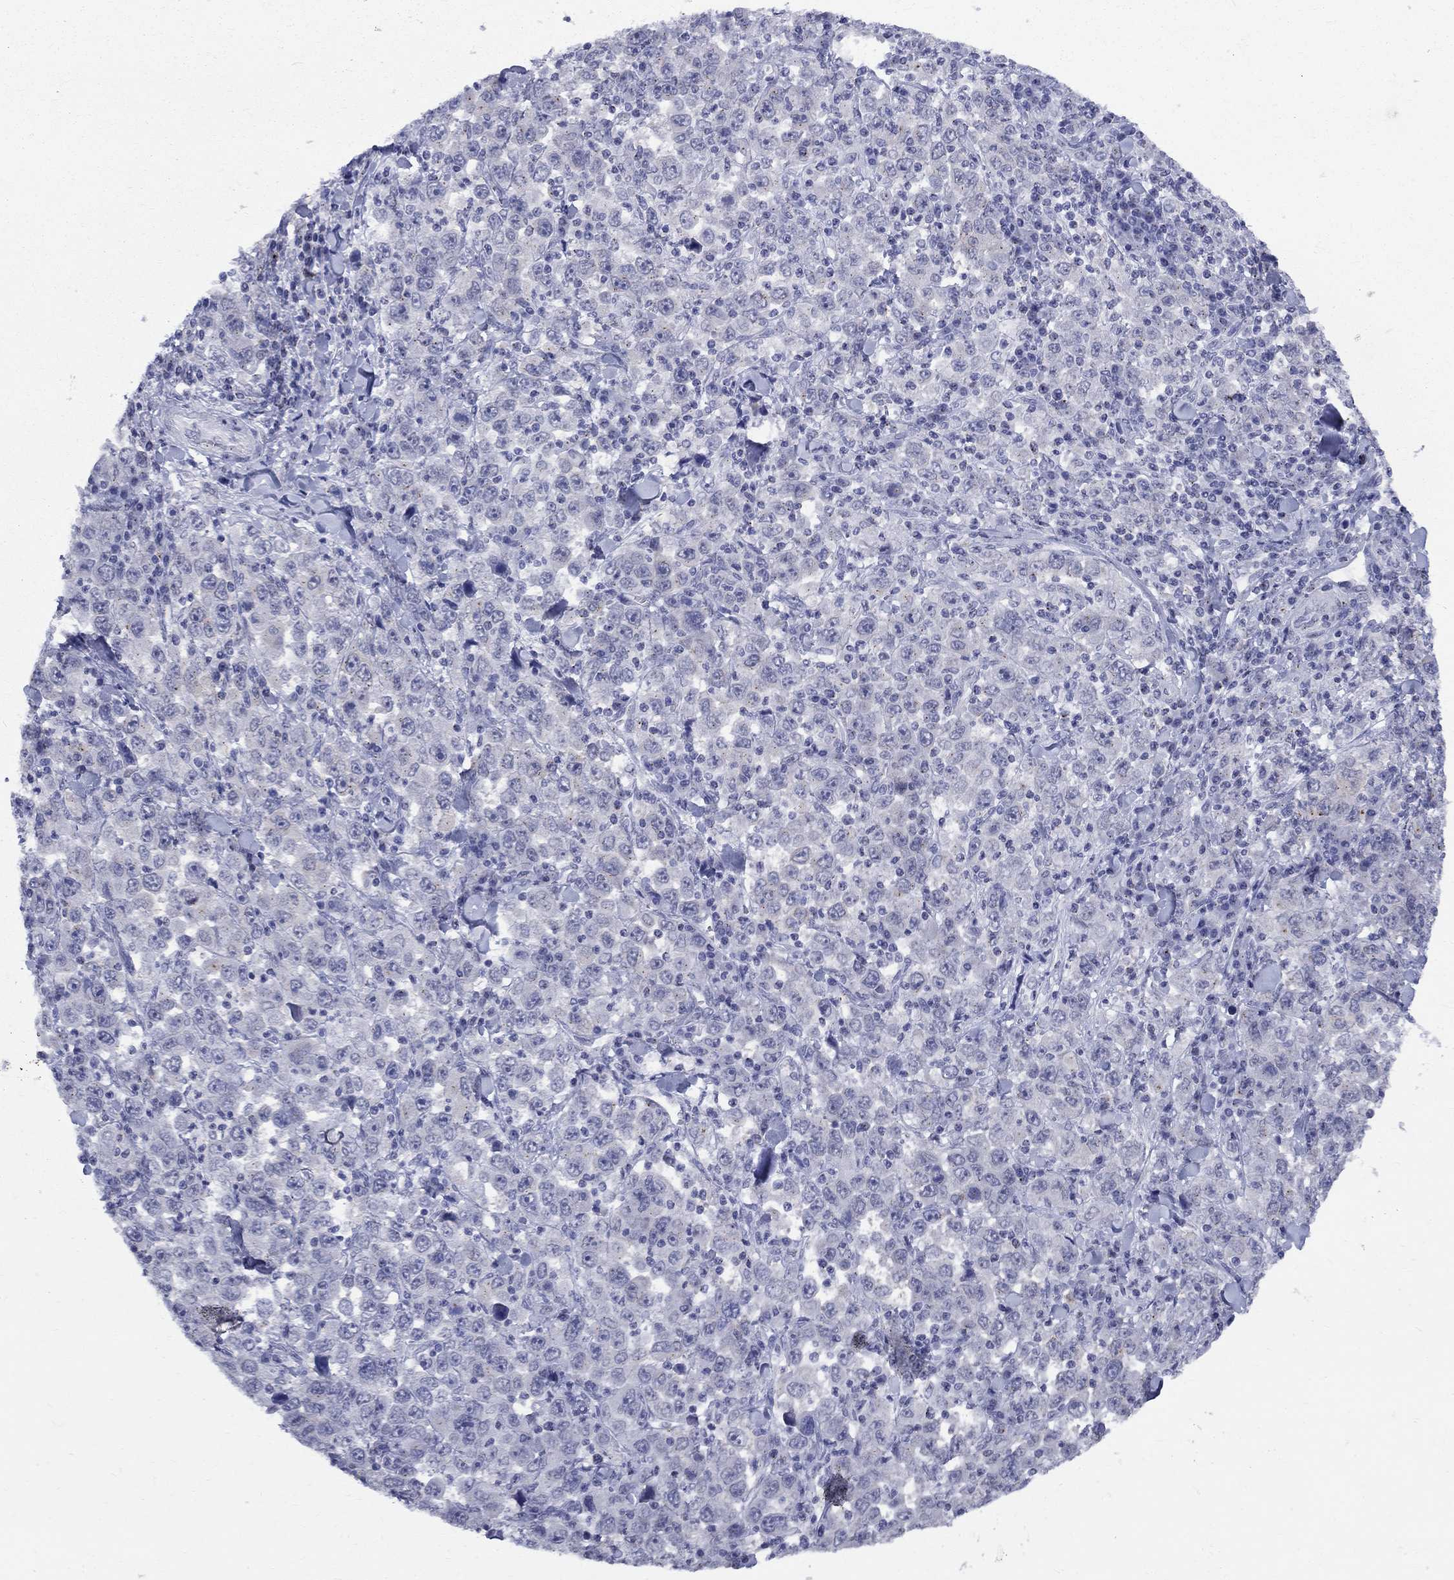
{"staining": {"intensity": "negative", "quantity": "none", "location": "none"}, "tissue": "stomach cancer", "cell_type": "Tumor cells", "image_type": "cancer", "snomed": [{"axis": "morphology", "description": "Normal tissue, NOS"}, {"axis": "morphology", "description": "Adenocarcinoma, NOS"}, {"axis": "topography", "description": "Stomach, upper"}, {"axis": "topography", "description": "Stomach"}], "caption": "A photomicrograph of human stomach cancer is negative for staining in tumor cells.", "gene": "CEP43", "patient": {"sex": "male", "age": 59}}